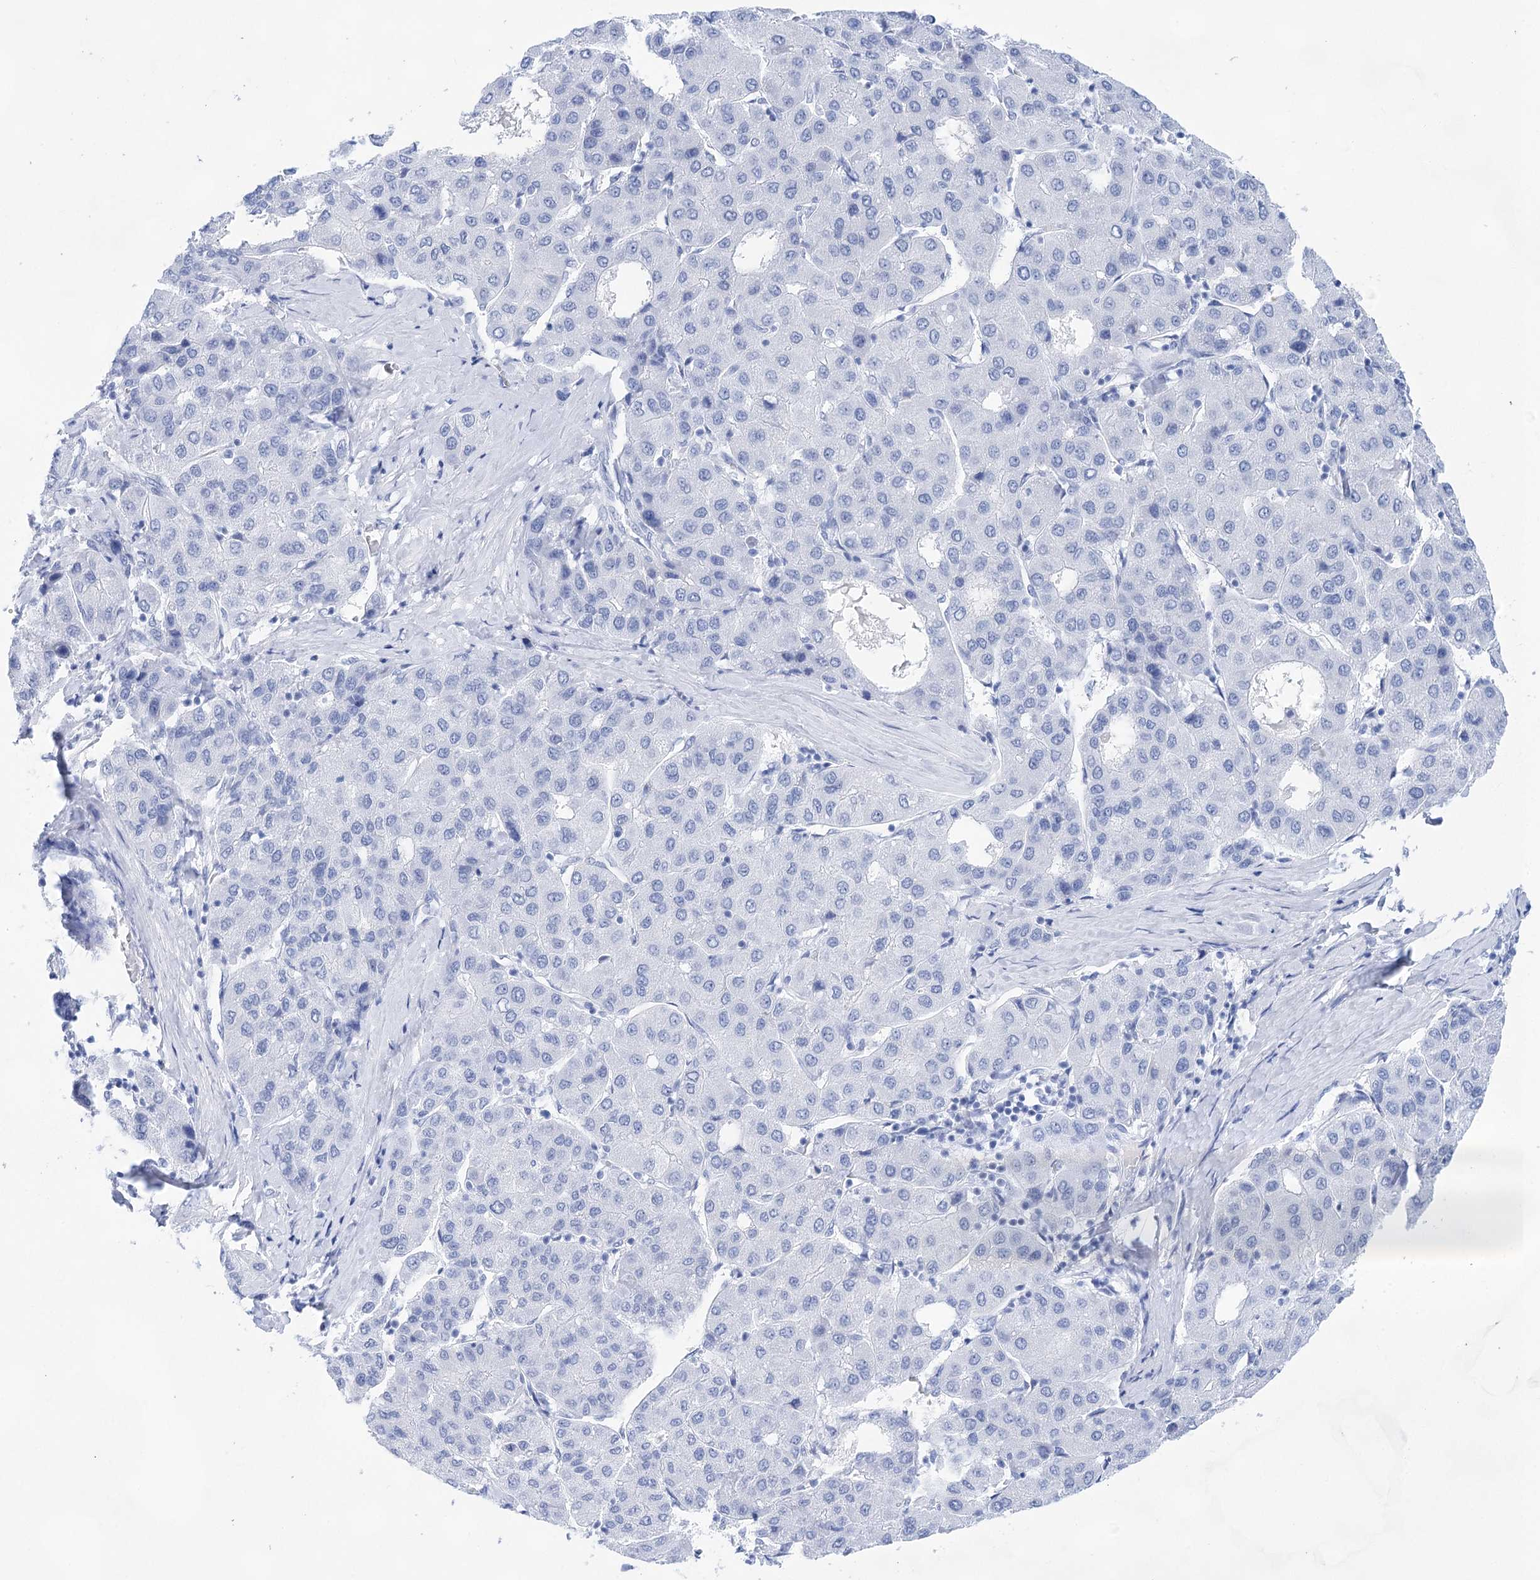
{"staining": {"intensity": "negative", "quantity": "none", "location": "none"}, "tissue": "liver cancer", "cell_type": "Tumor cells", "image_type": "cancer", "snomed": [{"axis": "morphology", "description": "Carcinoma, Hepatocellular, NOS"}, {"axis": "topography", "description": "Liver"}], "caption": "This micrograph is of liver hepatocellular carcinoma stained with immunohistochemistry to label a protein in brown with the nuclei are counter-stained blue. There is no positivity in tumor cells.", "gene": "LALBA", "patient": {"sex": "male", "age": 65}}